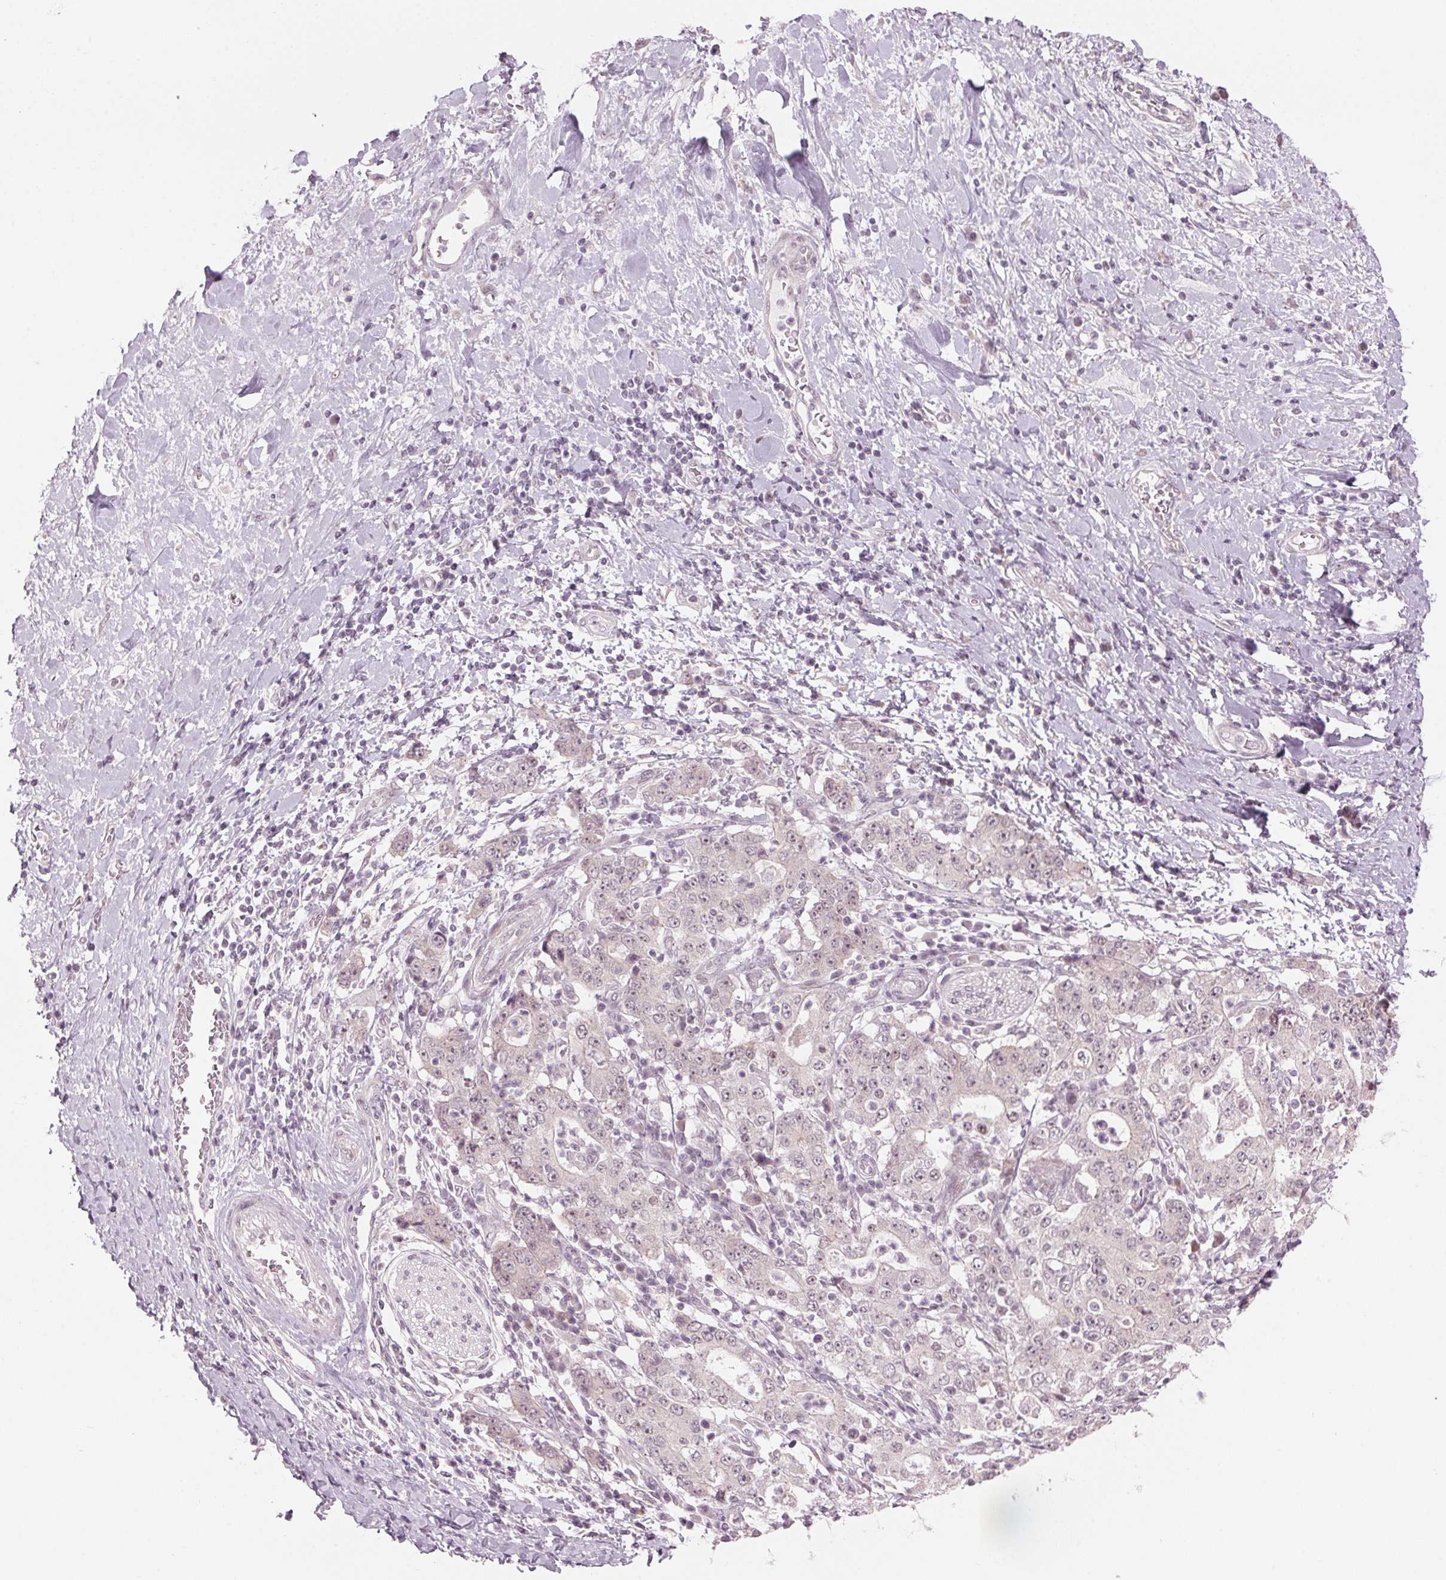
{"staining": {"intensity": "negative", "quantity": "none", "location": "none"}, "tissue": "stomach cancer", "cell_type": "Tumor cells", "image_type": "cancer", "snomed": [{"axis": "morphology", "description": "Normal tissue, NOS"}, {"axis": "morphology", "description": "Adenocarcinoma, NOS"}, {"axis": "topography", "description": "Stomach, upper"}, {"axis": "topography", "description": "Stomach"}], "caption": "This histopathology image is of stomach cancer (adenocarcinoma) stained with immunohistochemistry to label a protein in brown with the nuclei are counter-stained blue. There is no positivity in tumor cells. (DAB (3,3'-diaminobenzidine) immunohistochemistry (IHC) visualized using brightfield microscopy, high magnification).", "gene": "TMED6", "patient": {"sex": "male", "age": 59}}